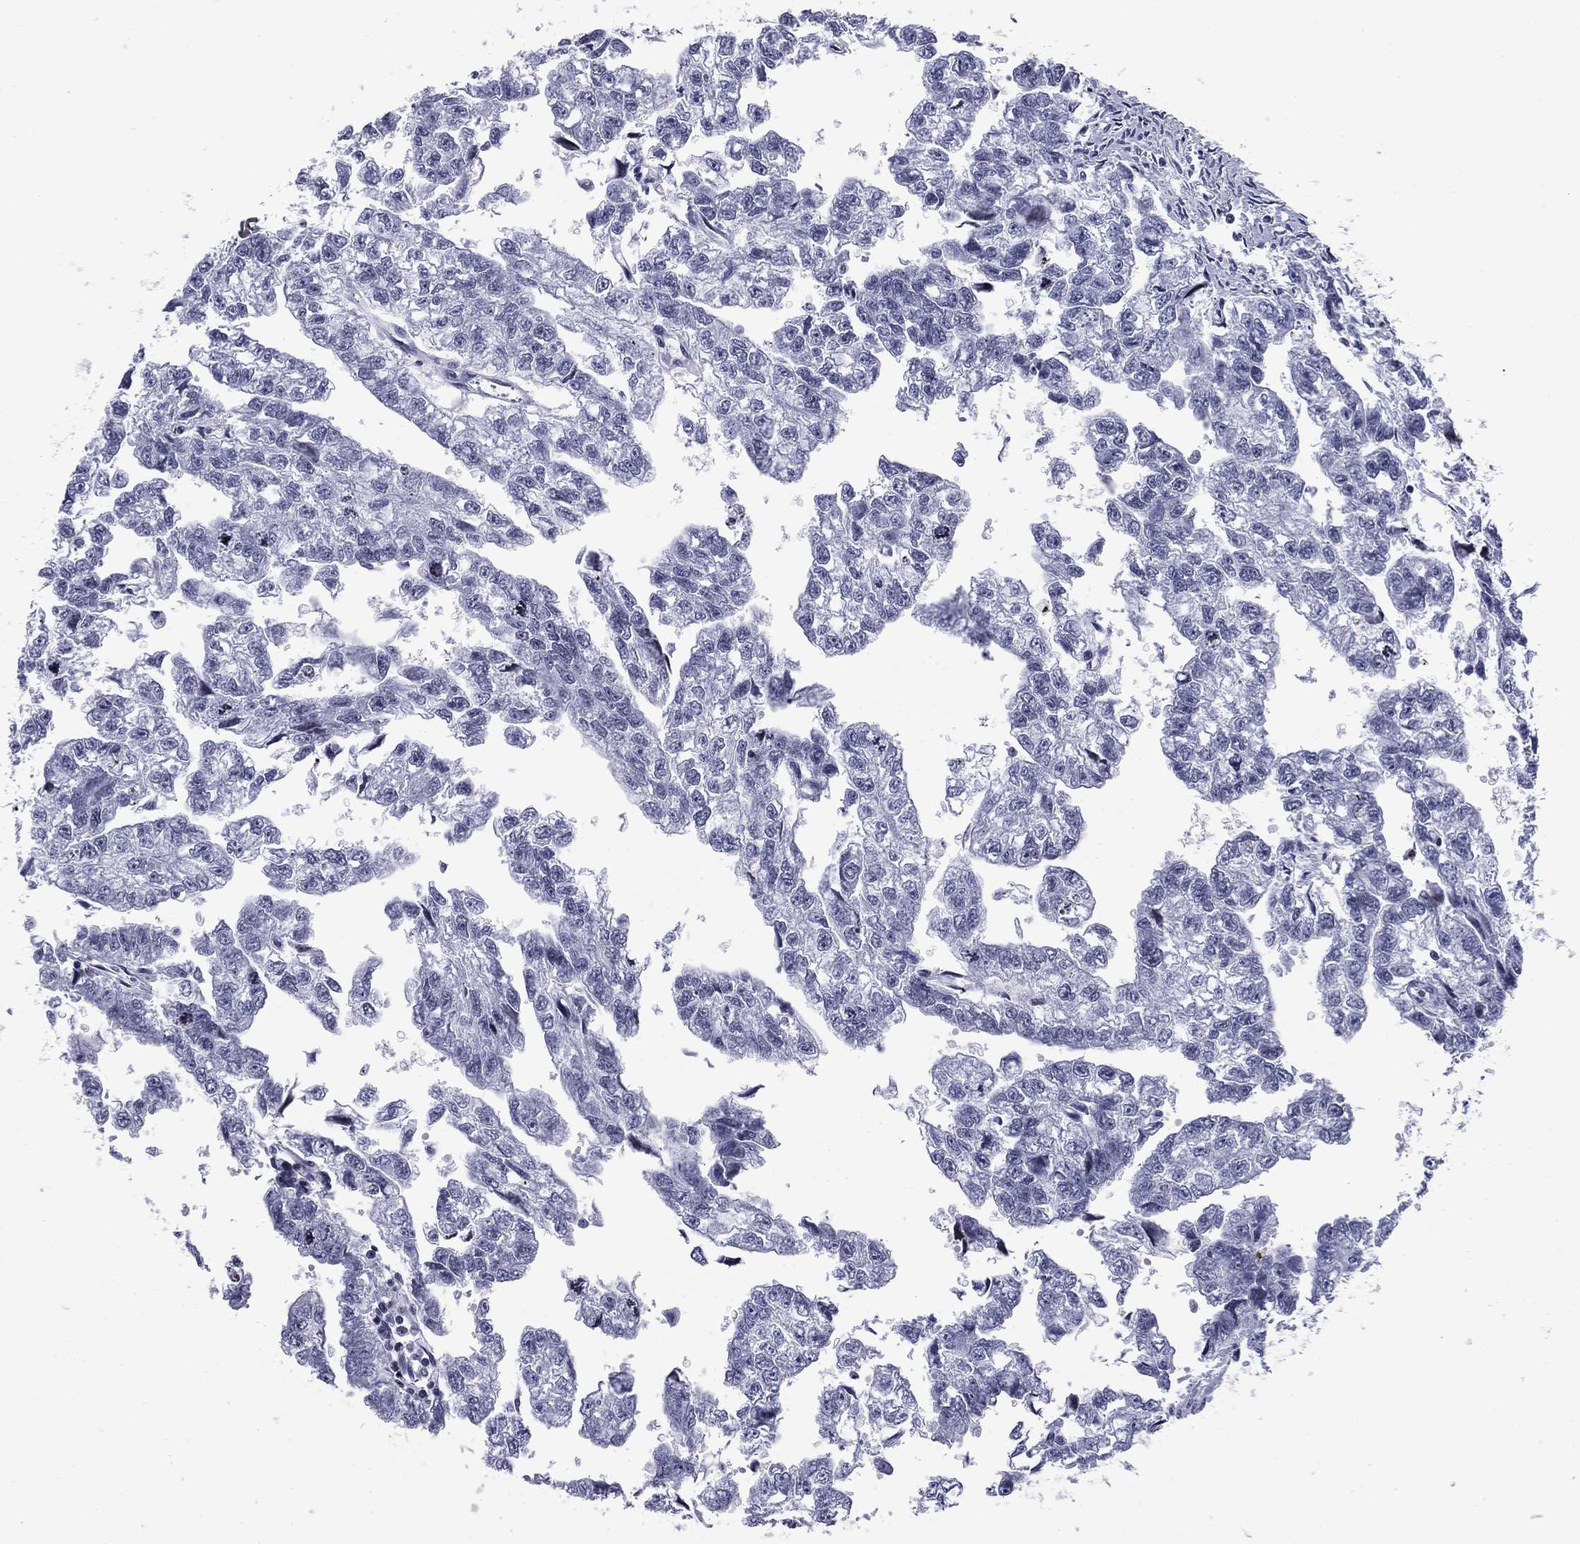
{"staining": {"intensity": "negative", "quantity": "none", "location": "none"}, "tissue": "testis cancer", "cell_type": "Tumor cells", "image_type": "cancer", "snomed": [{"axis": "morphology", "description": "Carcinoma, Embryonal, NOS"}, {"axis": "morphology", "description": "Teratoma, malignant, NOS"}, {"axis": "topography", "description": "Testis"}], "caption": "High magnification brightfield microscopy of embryonal carcinoma (testis) stained with DAB (brown) and counterstained with hematoxylin (blue): tumor cells show no significant expression.", "gene": "CCDC144A", "patient": {"sex": "male", "age": 44}}